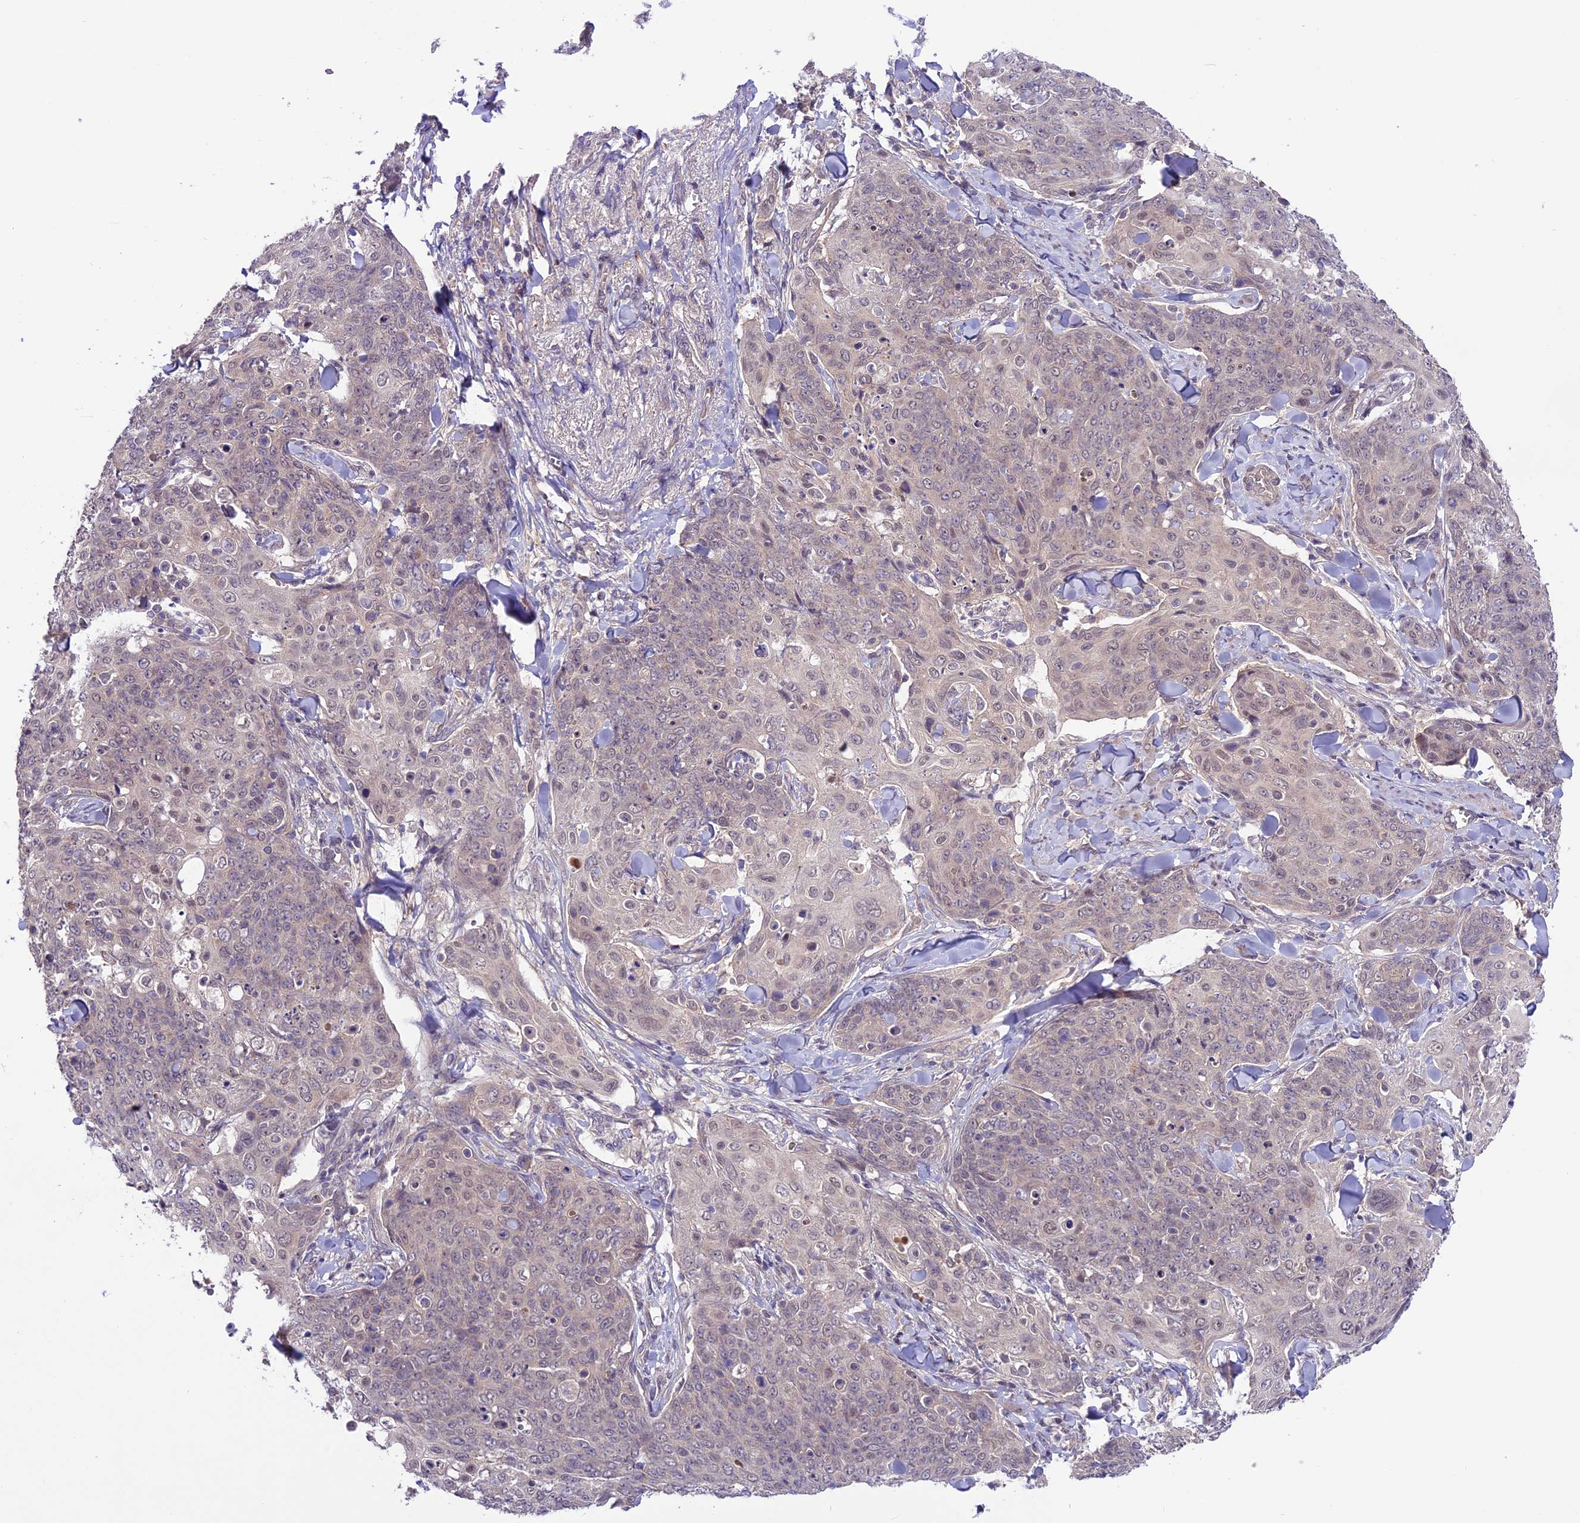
{"staining": {"intensity": "weak", "quantity": "25%-75%", "location": "cytoplasmic/membranous"}, "tissue": "skin cancer", "cell_type": "Tumor cells", "image_type": "cancer", "snomed": [{"axis": "morphology", "description": "Squamous cell carcinoma, NOS"}, {"axis": "topography", "description": "Skin"}, {"axis": "topography", "description": "Vulva"}], "caption": "Immunohistochemical staining of skin cancer displays weak cytoplasmic/membranous protein positivity in about 25%-75% of tumor cells.", "gene": "SPRED1", "patient": {"sex": "female", "age": 85}}